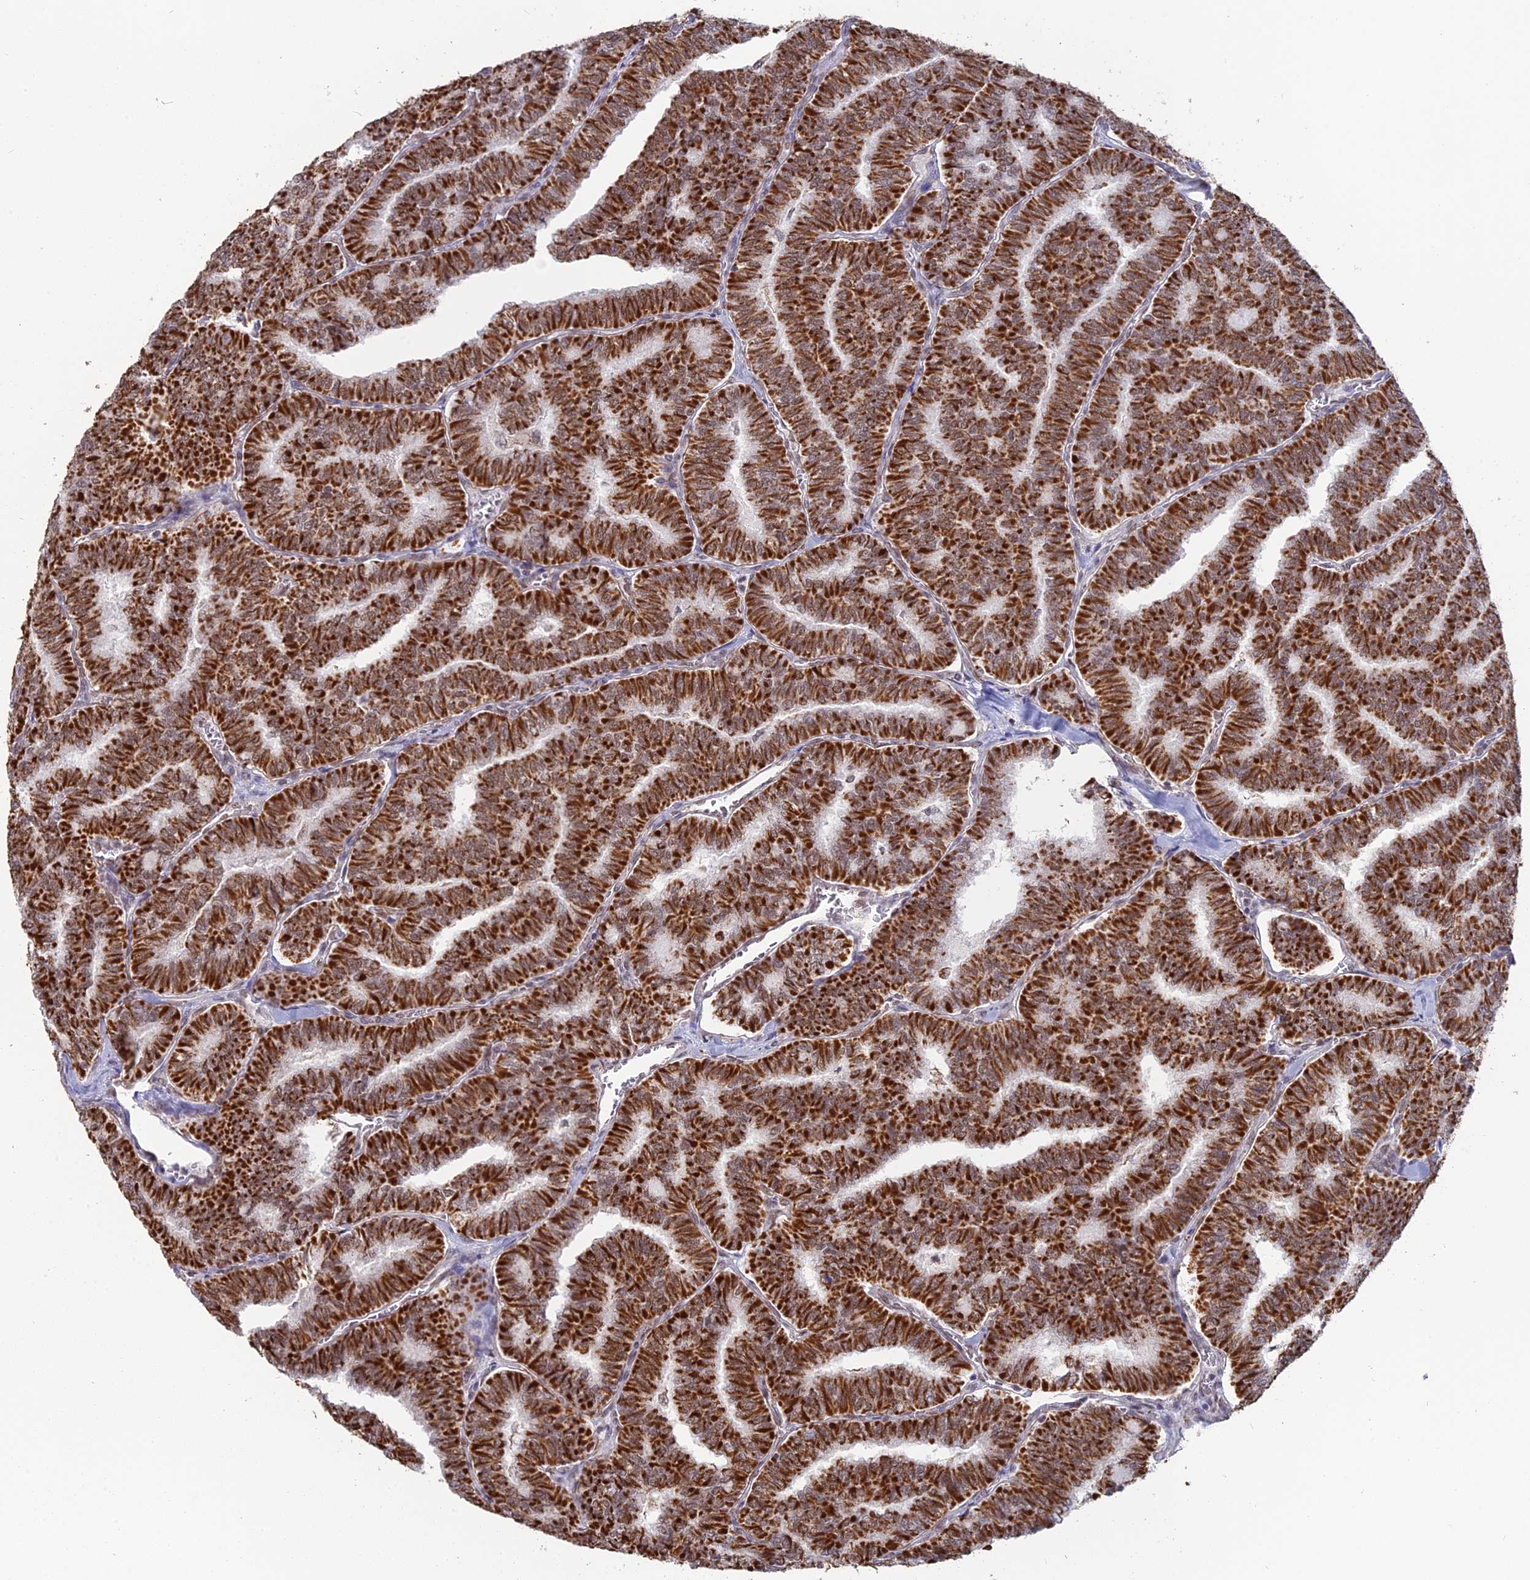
{"staining": {"intensity": "strong", "quantity": ">75%", "location": "cytoplasmic/membranous"}, "tissue": "thyroid cancer", "cell_type": "Tumor cells", "image_type": "cancer", "snomed": [{"axis": "morphology", "description": "Papillary adenocarcinoma, NOS"}, {"axis": "topography", "description": "Thyroid gland"}], "caption": "Papillary adenocarcinoma (thyroid) stained with IHC demonstrates strong cytoplasmic/membranous expression in about >75% of tumor cells.", "gene": "ARHGAP40", "patient": {"sex": "female", "age": 35}}